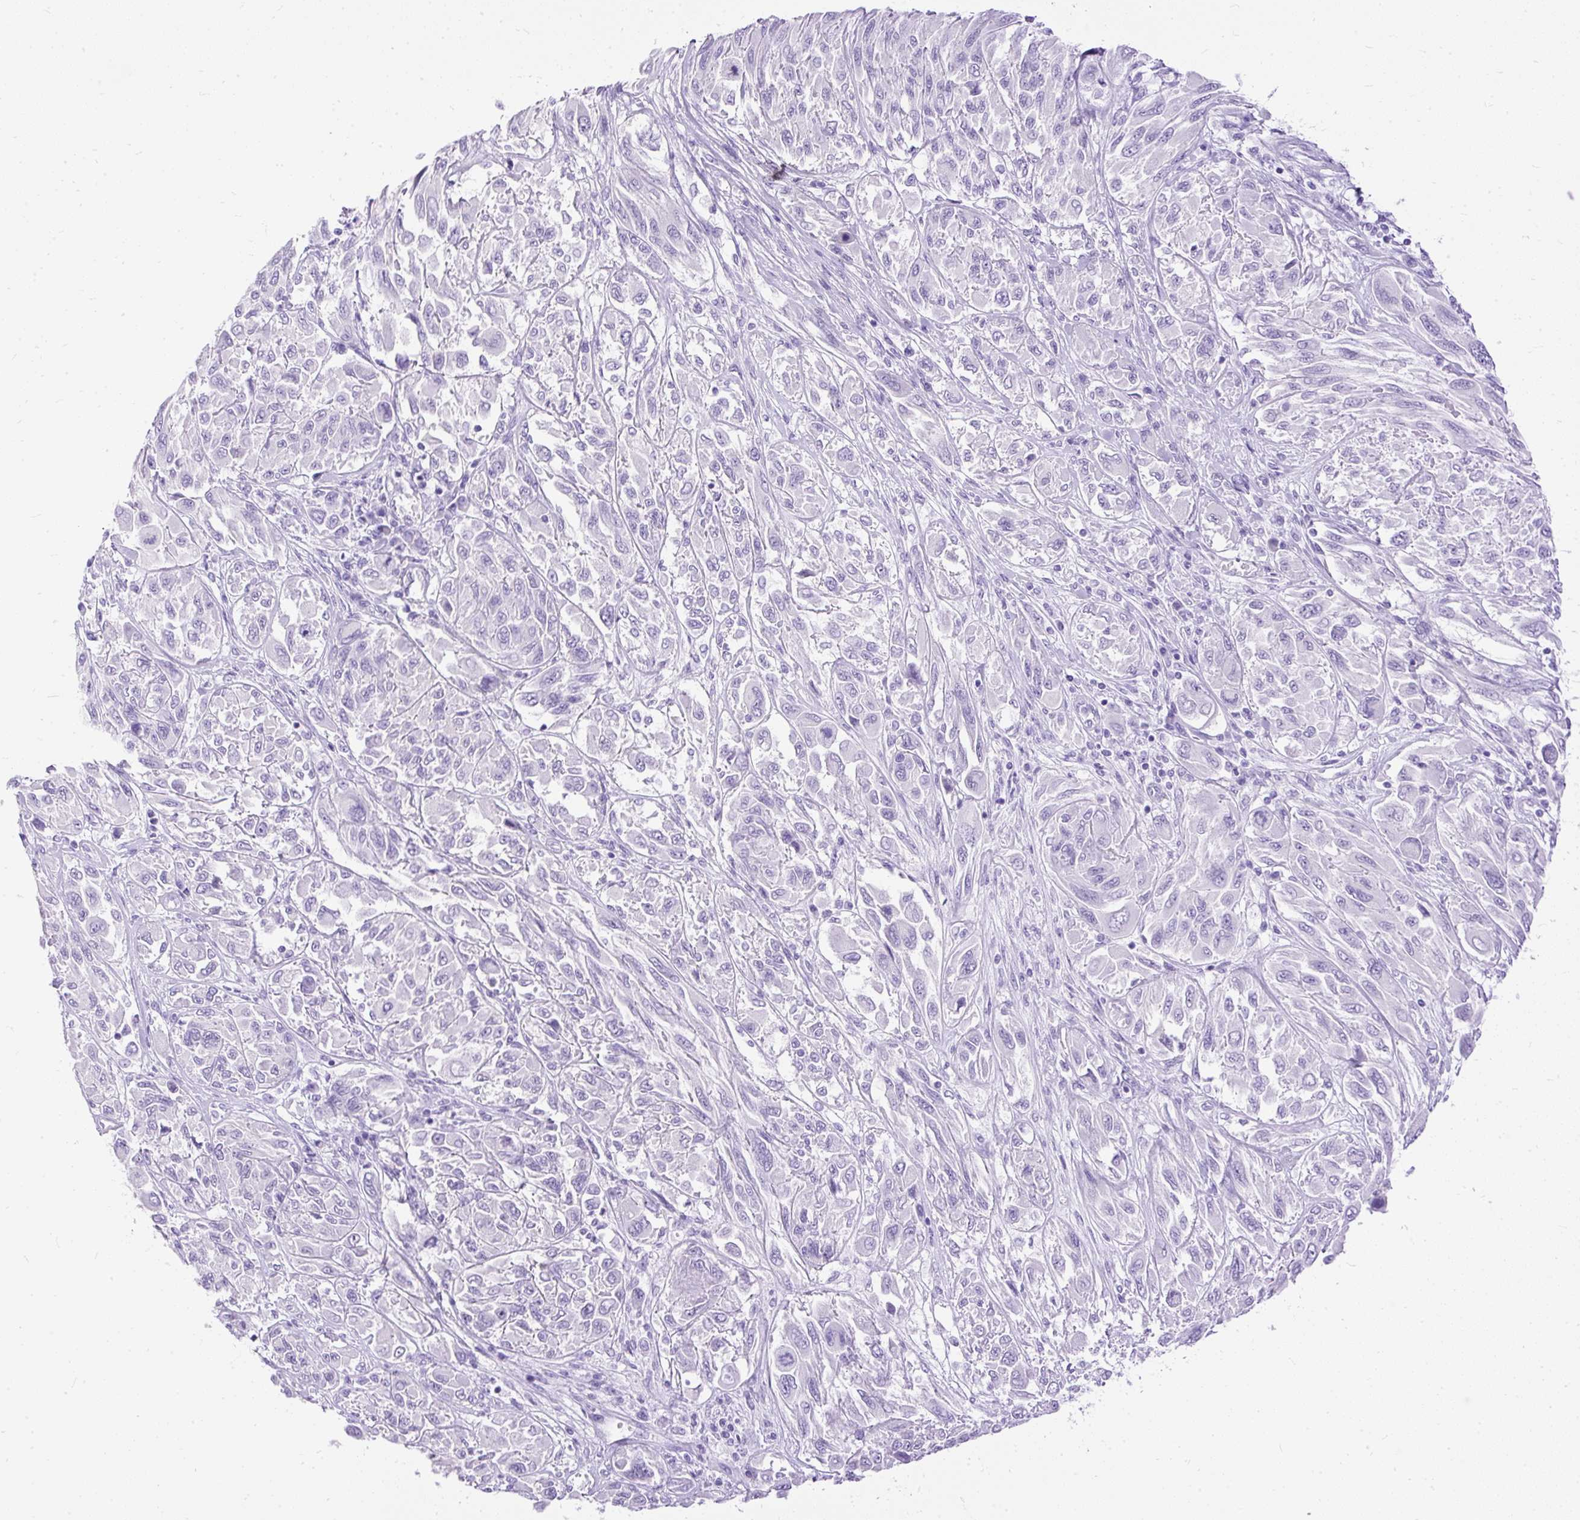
{"staining": {"intensity": "negative", "quantity": "none", "location": "none"}, "tissue": "melanoma", "cell_type": "Tumor cells", "image_type": "cancer", "snomed": [{"axis": "morphology", "description": "Malignant melanoma, NOS"}, {"axis": "topography", "description": "Skin"}], "caption": "Melanoma stained for a protein using IHC demonstrates no staining tumor cells.", "gene": "HEY1", "patient": {"sex": "female", "age": 91}}